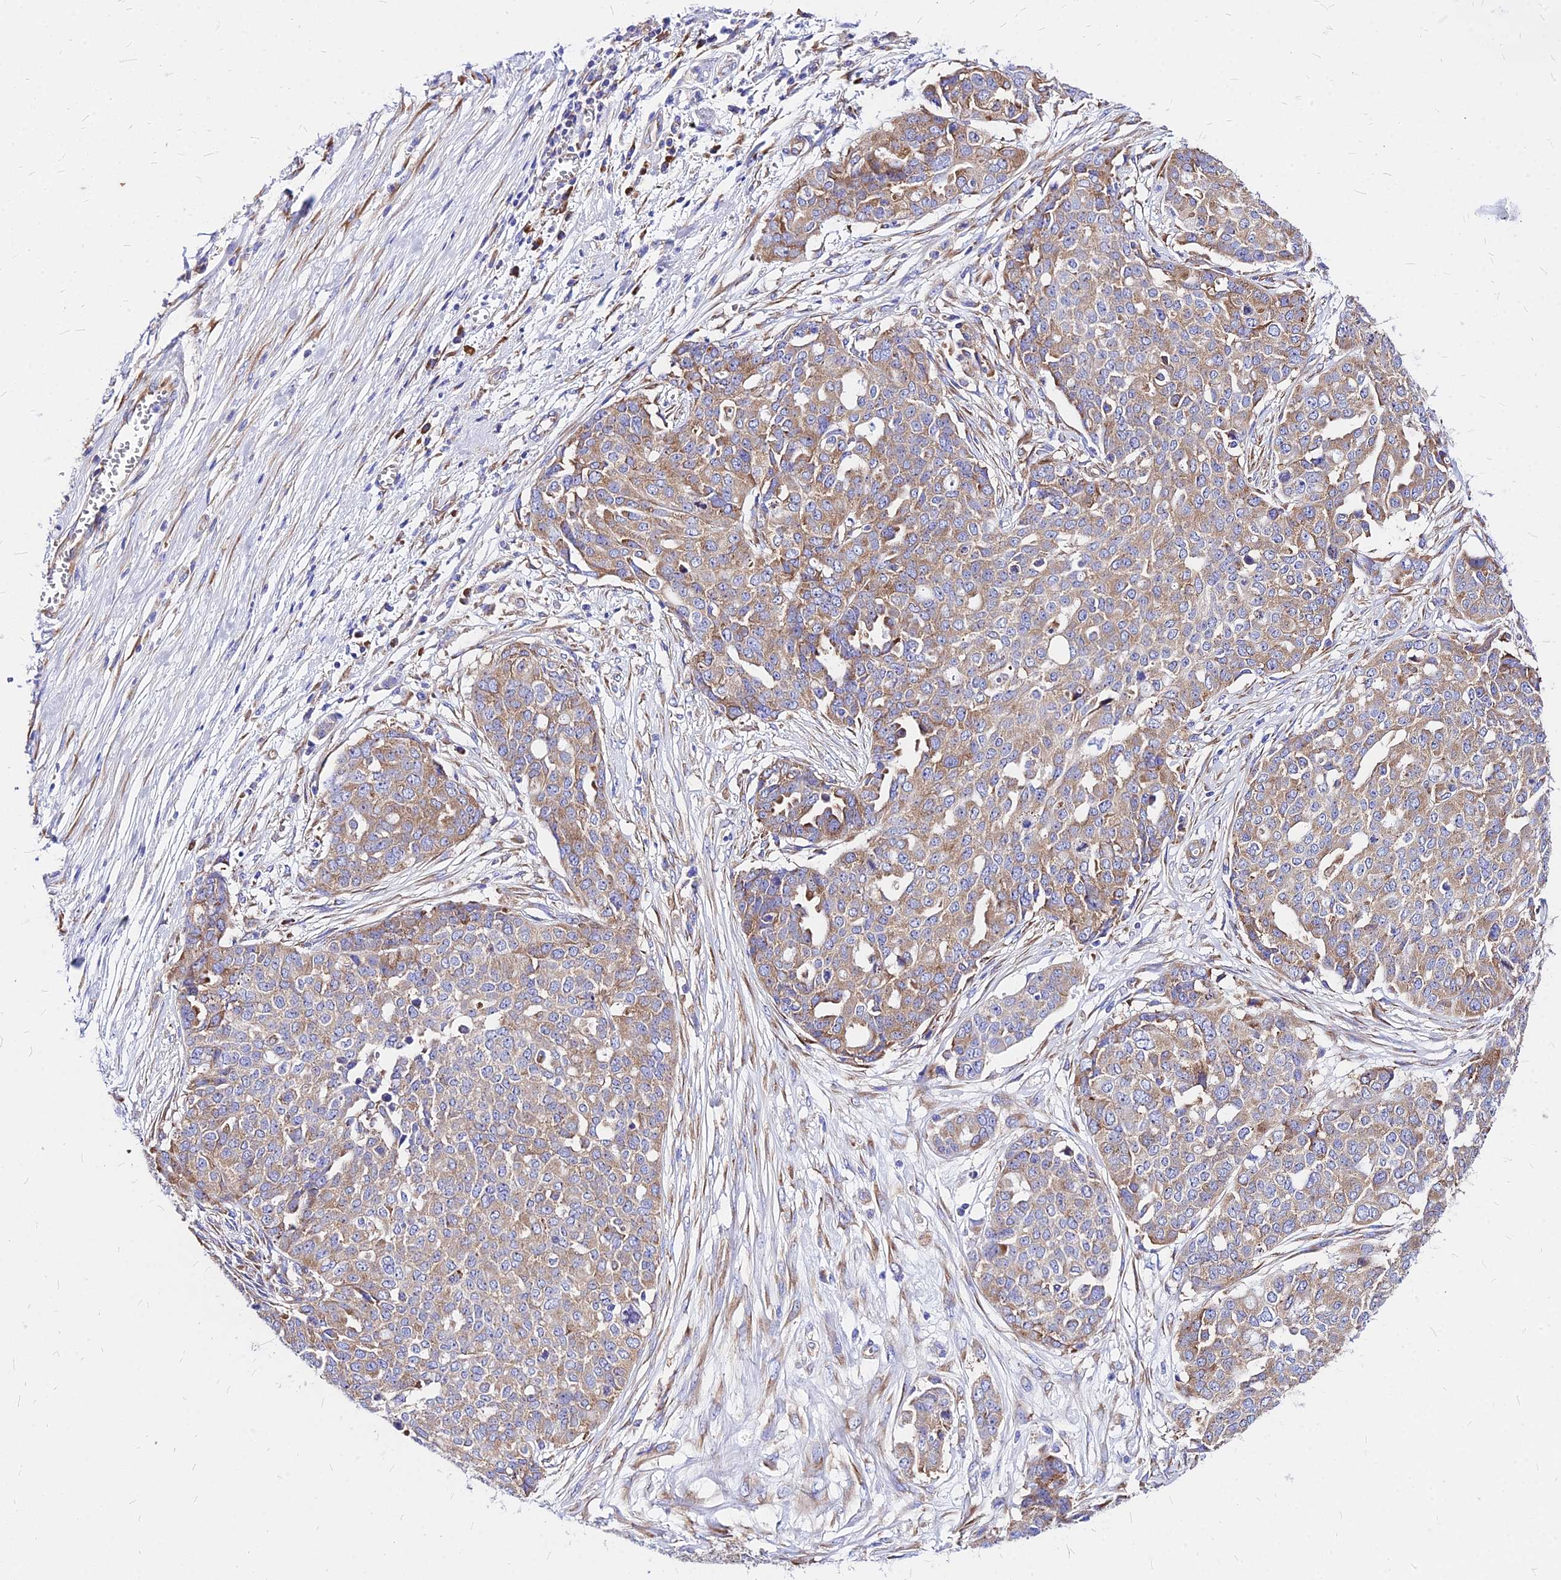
{"staining": {"intensity": "moderate", "quantity": ">75%", "location": "cytoplasmic/membranous"}, "tissue": "ovarian cancer", "cell_type": "Tumor cells", "image_type": "cancer", "snomed": [{"axis": "morphology", "description": "Cystadenocarcinoma, serous, NOS"}, {"axis": "topography", "description": "Soft tissue"}, {"axis": "topography", "description": "Ovary"}], "caption": "A medium amount of moderate cytoplasmic/membranous staining is present in about >75% of tumor cells in ovarian serous cystadenocarcinoma tissue. Immunohistochemistry (ihc) stains the protein of interest in brown and the nuclei are stained blue.", "gene": "RPL19", "patient": {"sex": "female", "age": 57}}